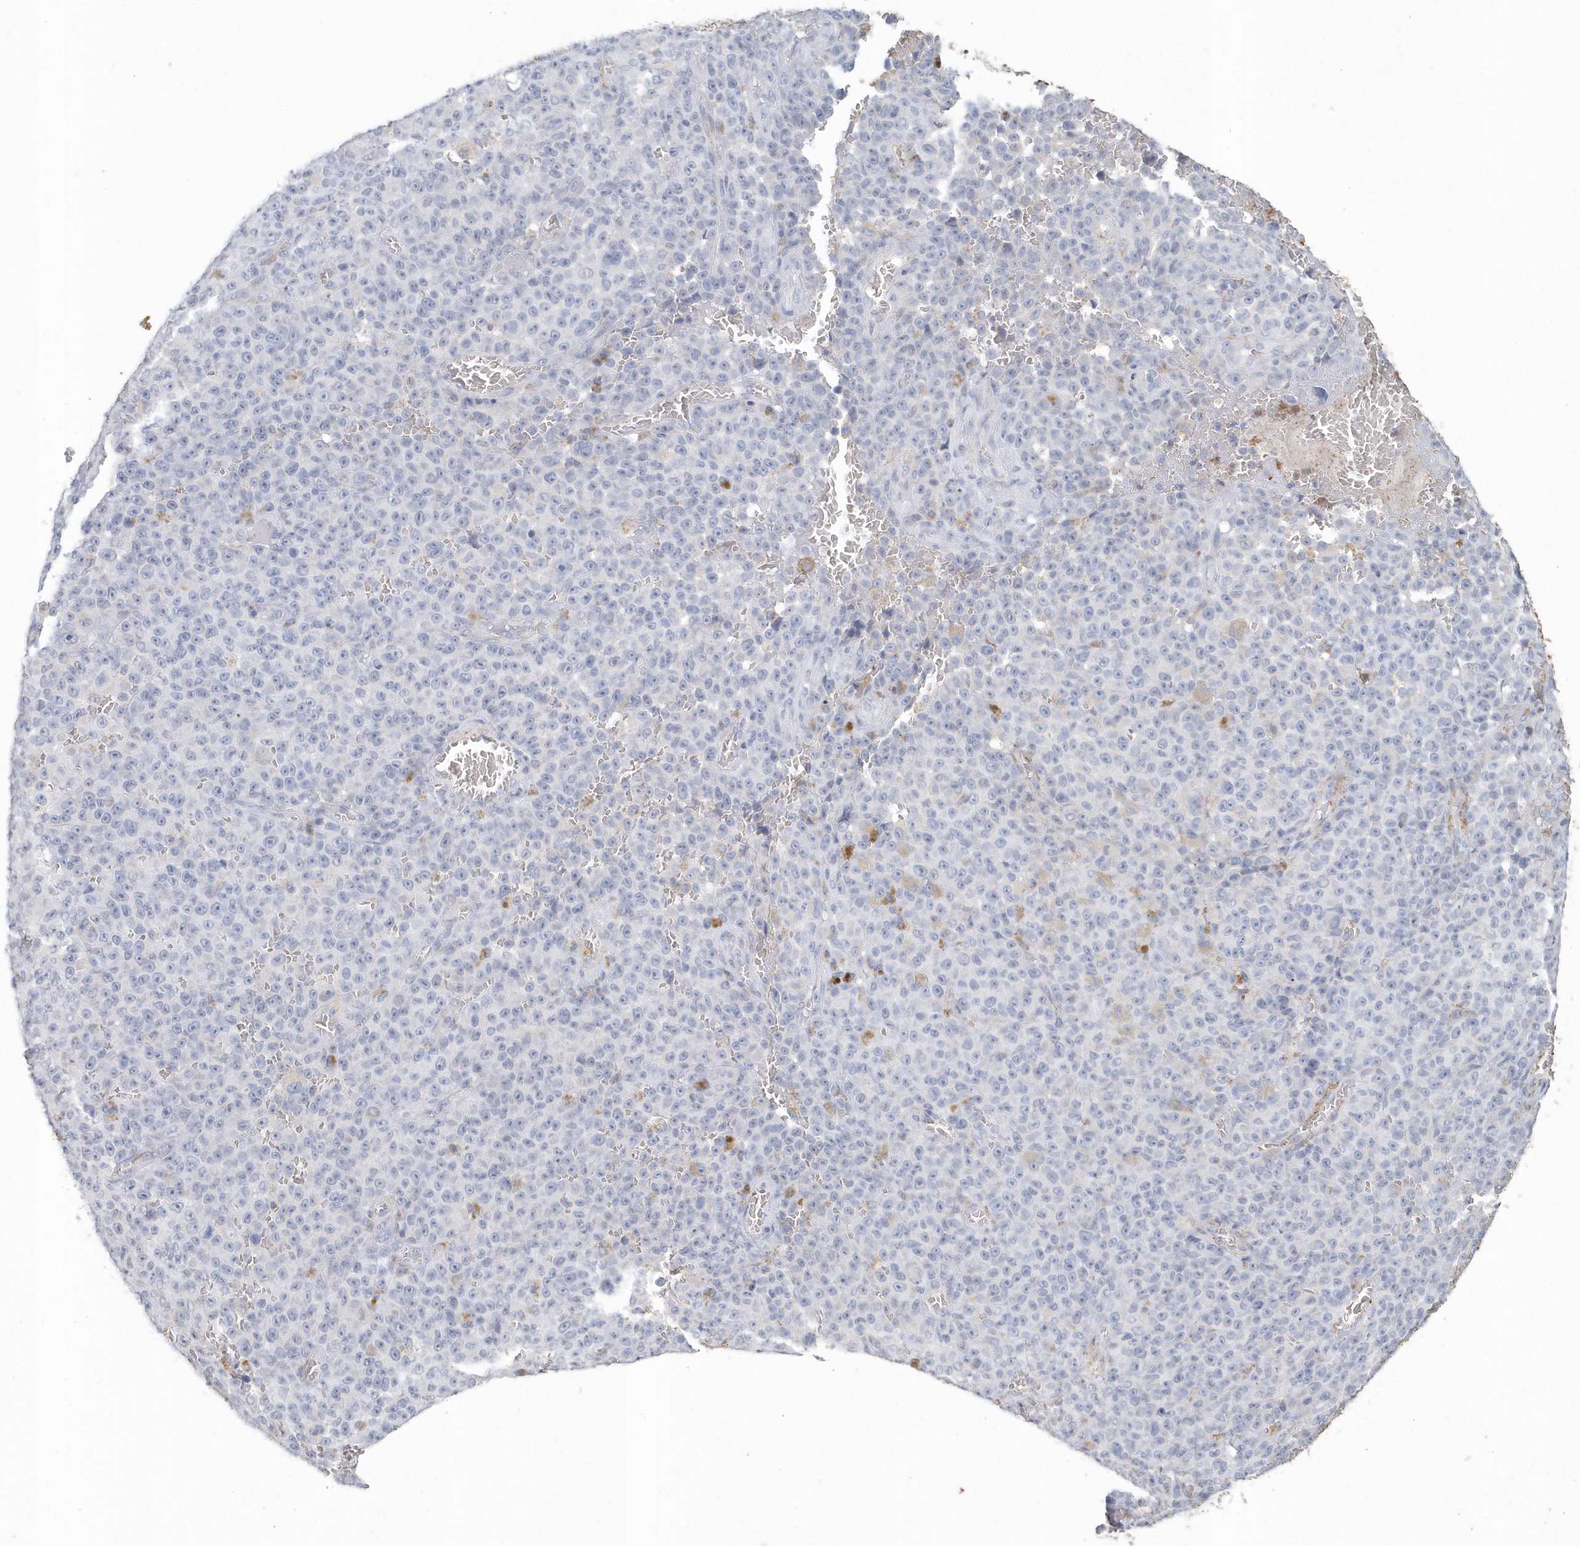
{"staining": {"intensity": "negative", "quantity": "none", "location": "none"}, "tissue": "melanoma", "cell_type": "Tumor cells", "image_type": "cancer", "snomed": [{"axis": "morphology", "description": "Malignant melanoma, NOS"}, {"axis": "topography", "description": "Skin"}], "caption": "An immunohistochemistry (IHC) photomicrograph of melanoma is shown. There is no staining in tumor cells of melanoma. Nuclei are stained in blue.", "gene": "PDCD1", "patient": {"sex": "female", "age": 82}}